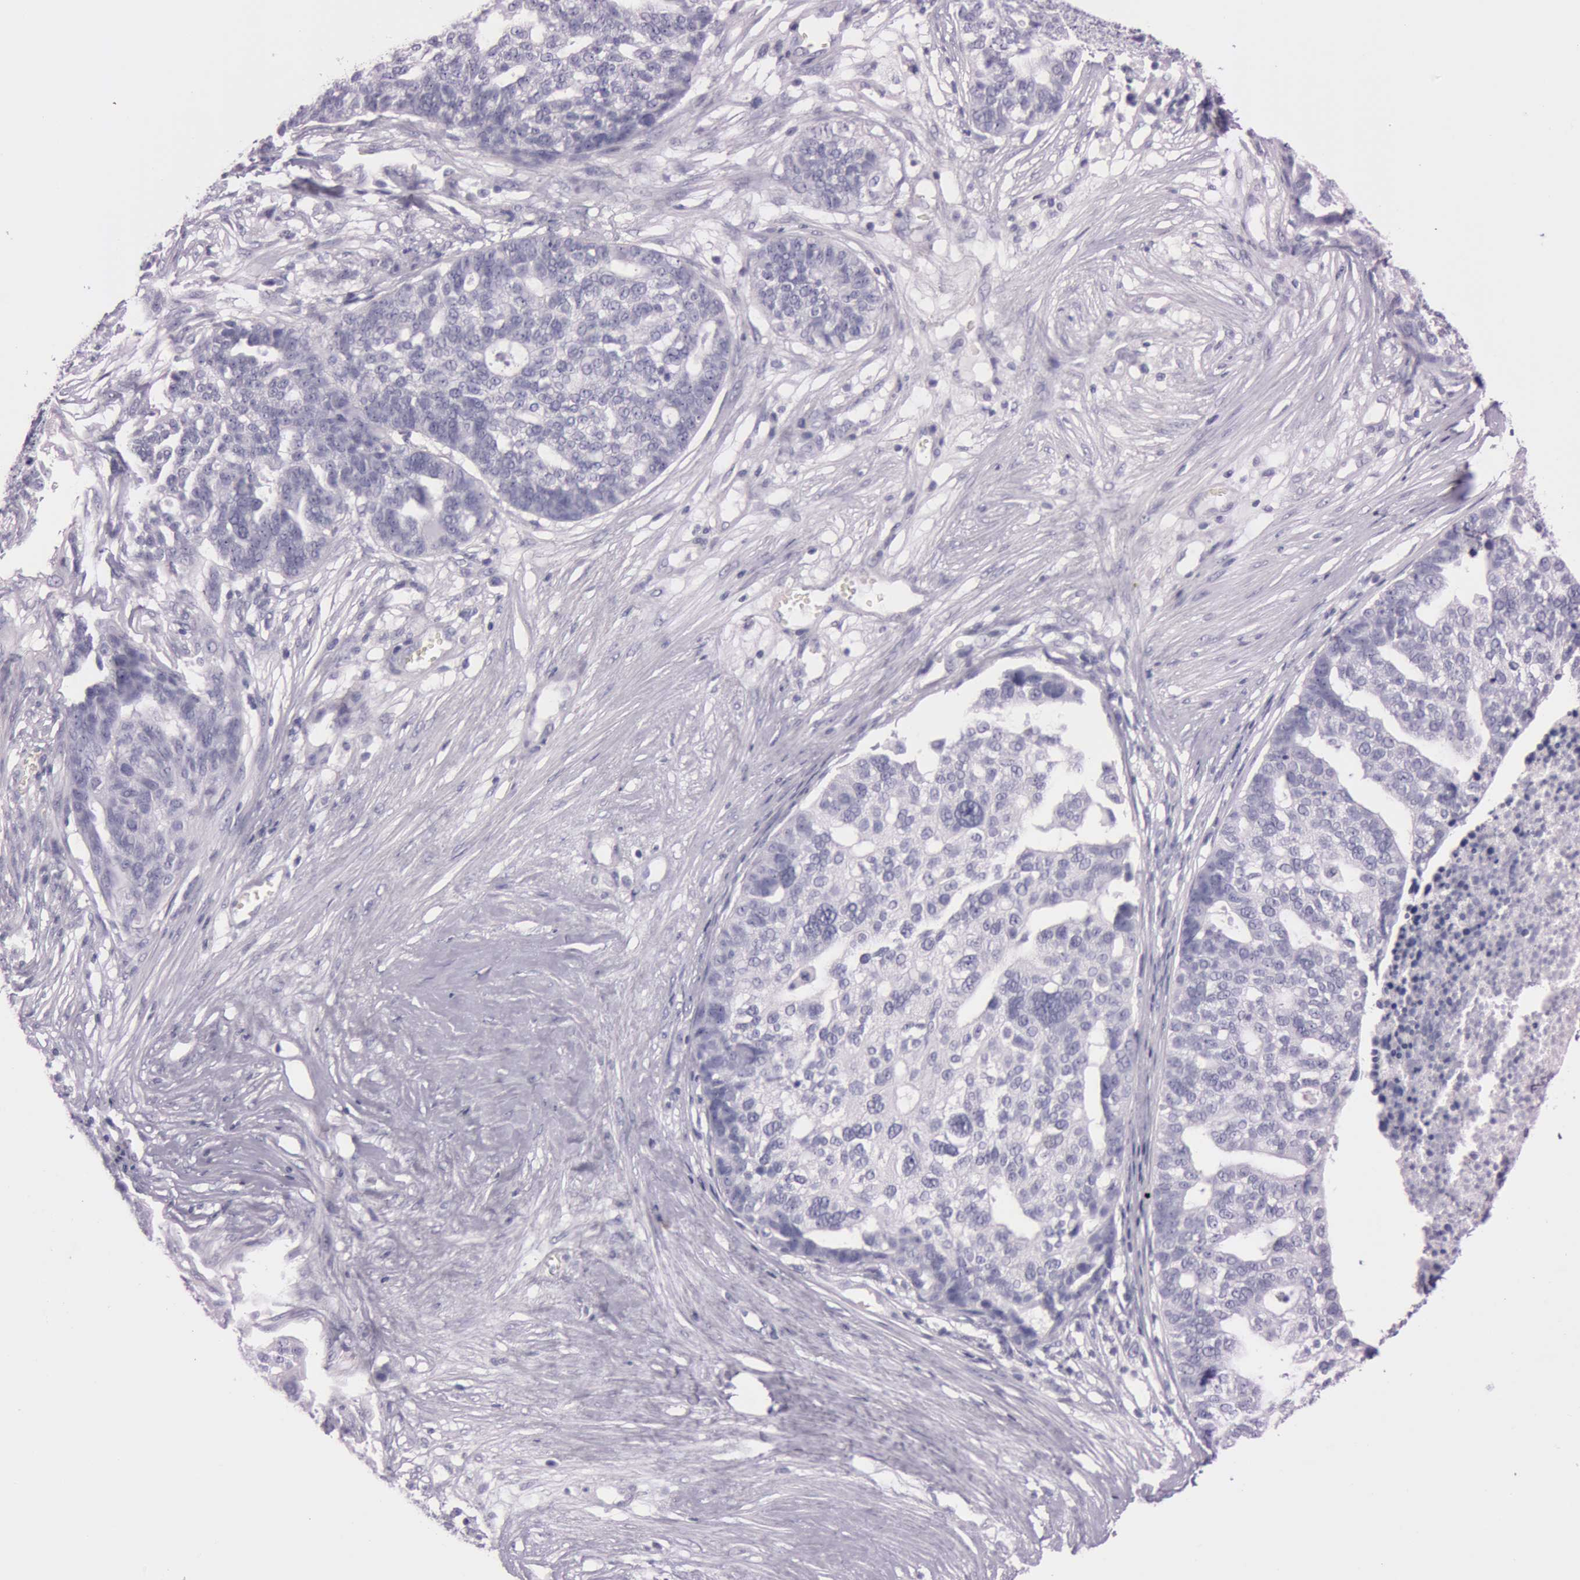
{"staining": {"intensity": "negative", "quantity": "none", "location": "none"}, "tissue": "ovarian cancer", "cell_type": "Tumor cells", "image_type": "cancer", "snomed": [{"axis": "morphology", "description": "Cystadenocarcinoma, serous, NOS"}, {"axis": "topography", "description": "Ovary"}], "caption": "The IHC photomicrograph has no significant expression in tumor cells of serous cystadenocarcinoma (ovarian) tissue.", "gene": "S100A7", "patient": {"sex": "female", "age": 59}}